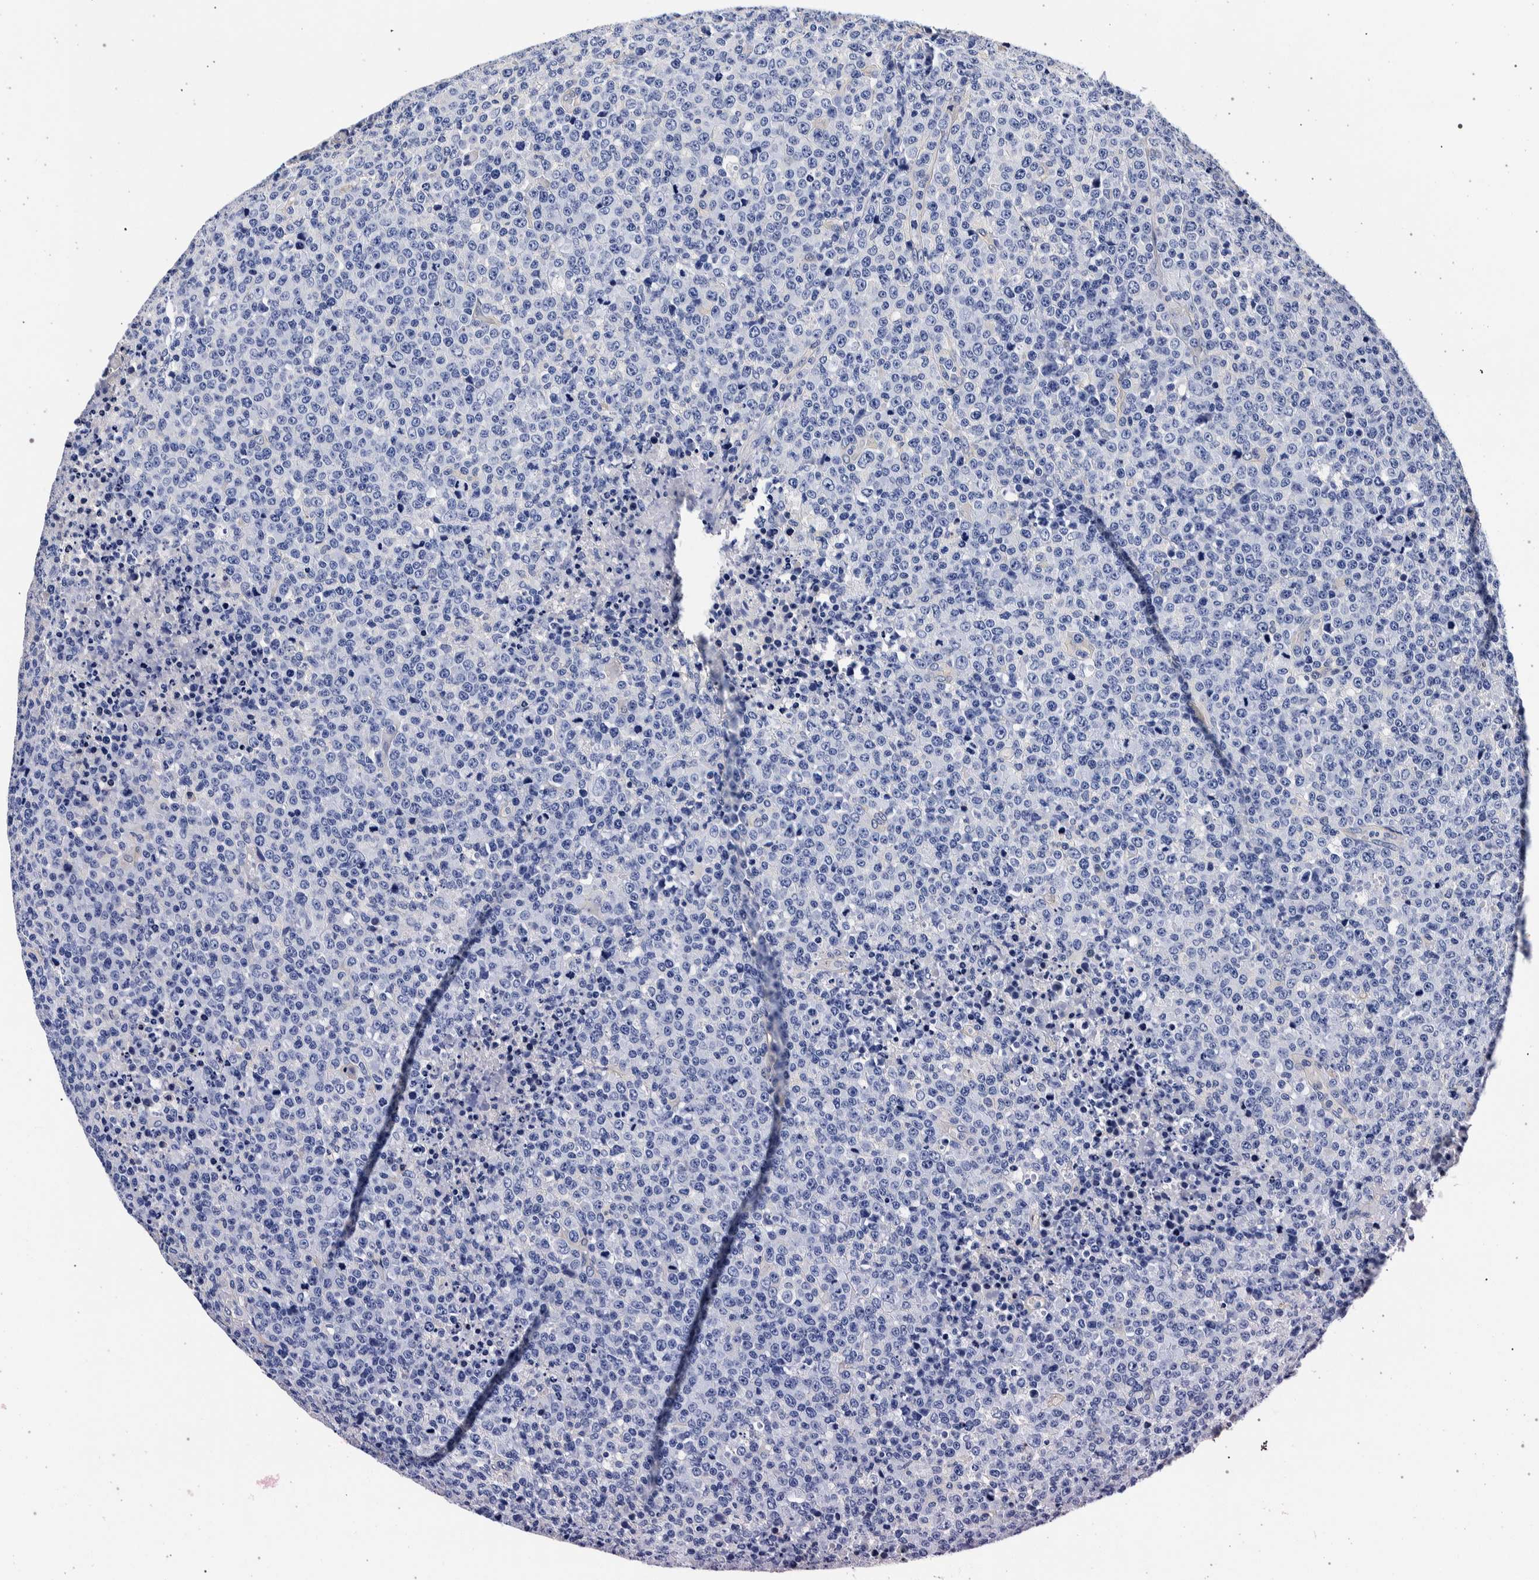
{"staining": {"intensity": "negative", "quantity": "none", "location": "none"}, "tissue": "lymphoma", "cell_type": "Tumor cells", "image_type": "cancer", "snomed": [{"axis": "morphology", "description": "Malignant lymphoma, non-Hodgkin's type, High grade"}, {"axis": "topography", "description": "Lymph node"}], "caption": "There is no significant staining in tumor cells of high-grade malignant lymphoma, non-Hodgkin's type.", "gene": "NIBAN2", "patient": {"sex": "male", "age": 13}}